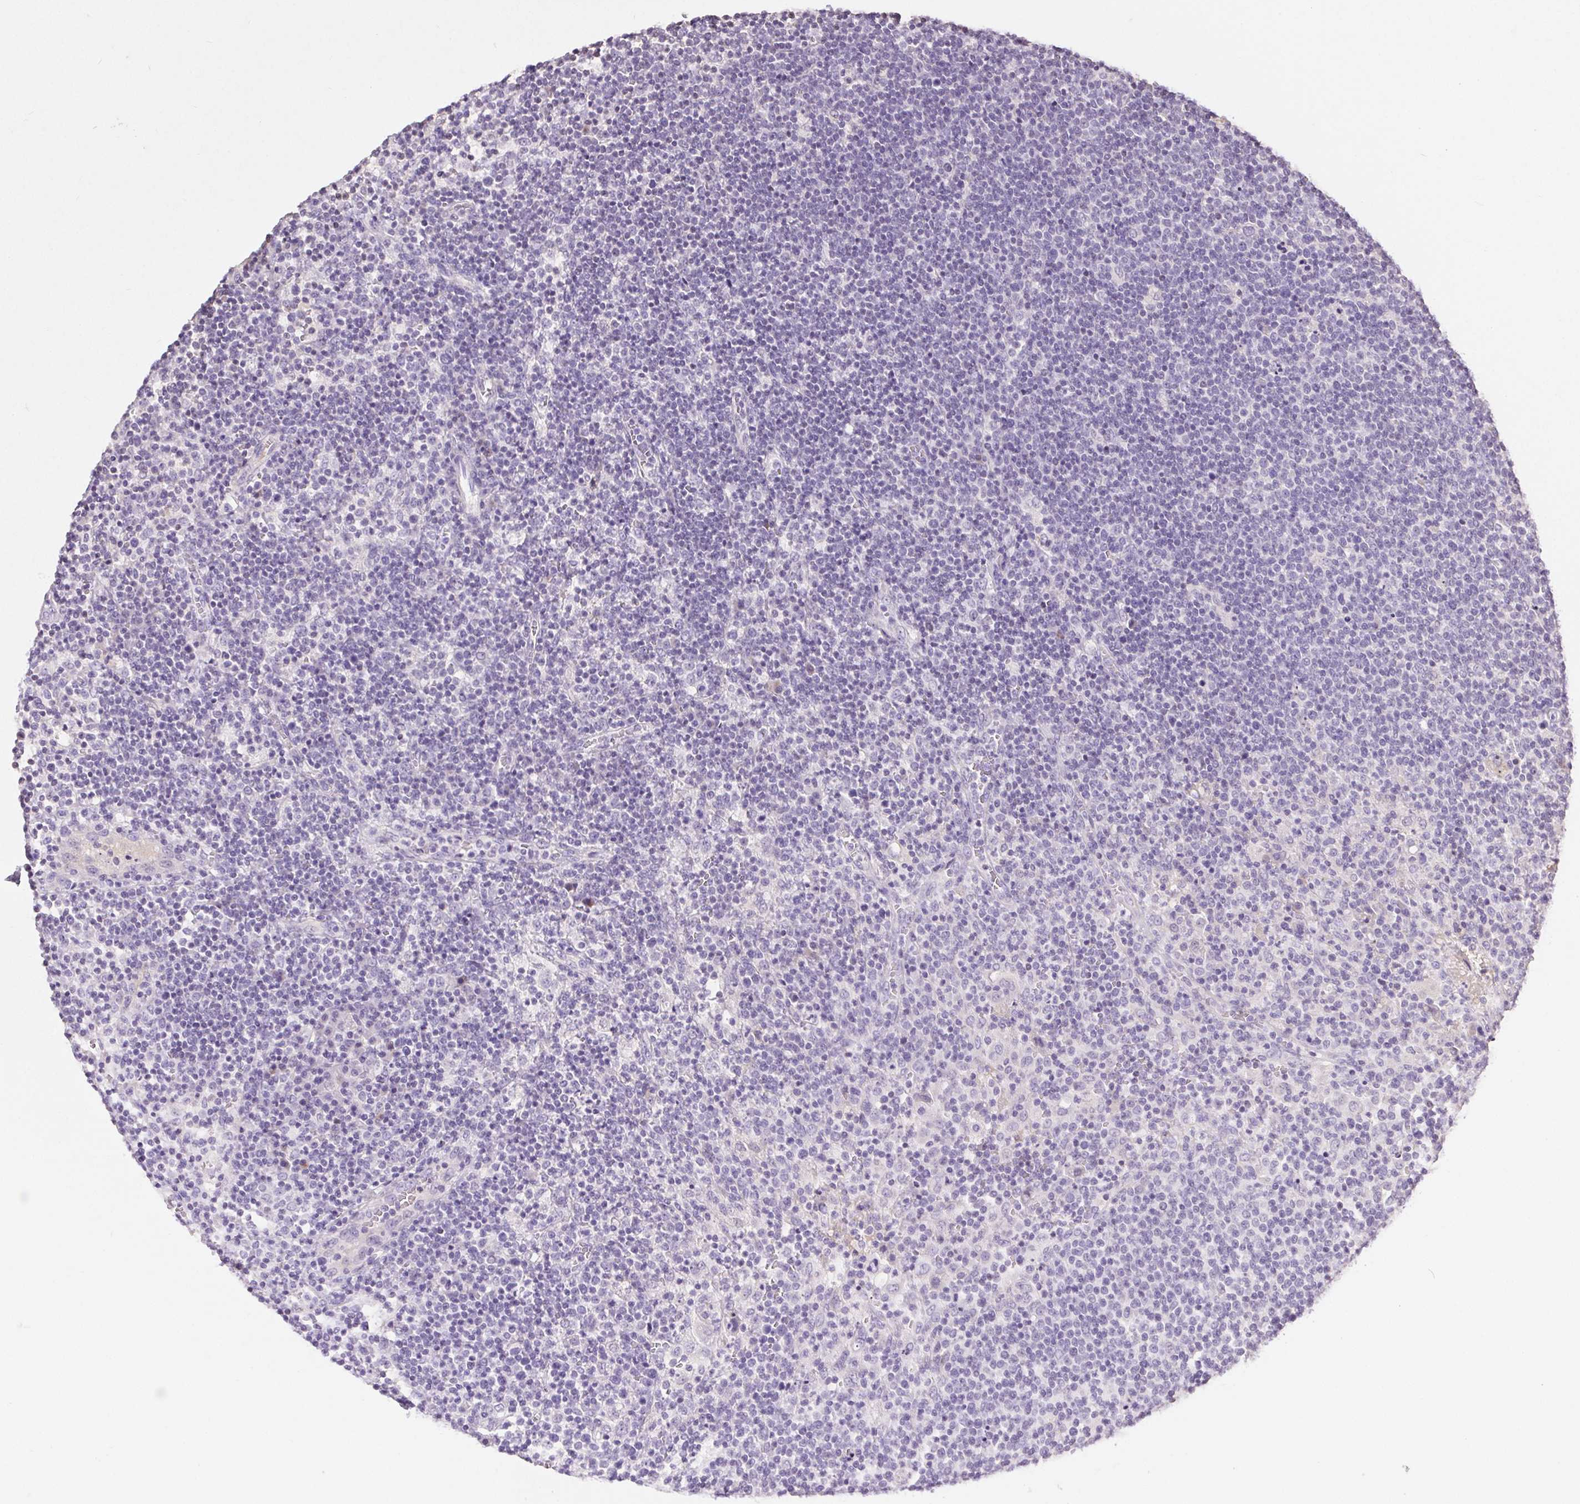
{"staining": {"intensity": "negative", "quantity": "none", "location": "none"}, "tissue": "lymphoma", "cell_type": "Tumor cells", "image_type": "cancer", "snomed": [{"axis": "morphology", "description": "Malignant lymphoma, non-Hodgkin's type, High grade"}, {"axis": "topography", "description": "Lymph node"}], "caption": "A micrograph of lymphoma stained for a protein exhibits no brown staining in tumor cells.", "gene": "SYCE2", "patient": {"sex": "male", "age": 61}}